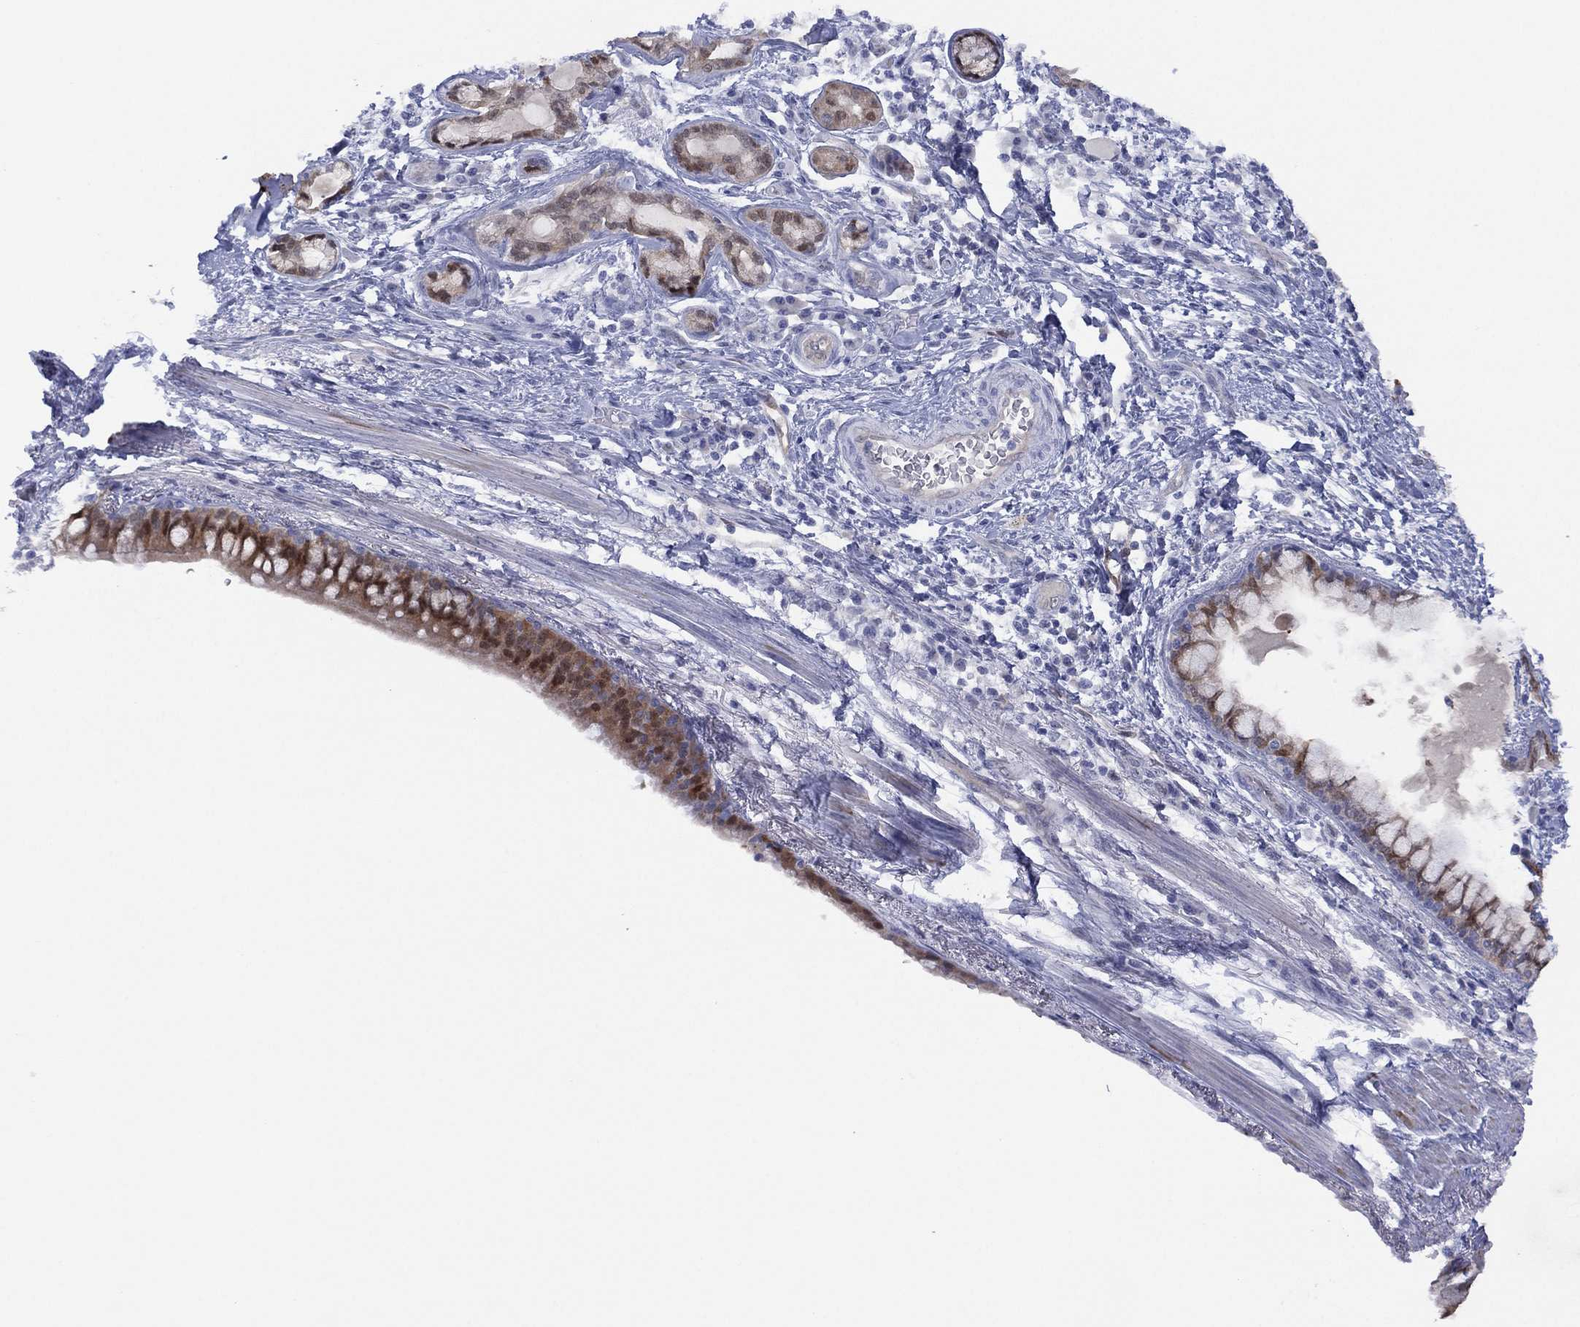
{"staining": {"intensity": "strong", "quantity": "25%-75%", "location": "cytoplasmic/membranous,nuclear"}, "tissue": "bronchus", "cell_type": "Respiratory epithelial cells", "image_type": "normal", "snomed": [{"axis": "morphology", "description": "Normal tissue, NOS"}, {"axis": "morphology", "description": "Squamous cell carcinoma, NOS"}, {"axis": "topography", "description": "Bronchus"}, {"axis": "topography", "description": "Lung"}], "caption": "IHC (DAB (3,3'-diaminobenzidine)) staining of benign bronchus reveals strong cytoplasmic/membranous,nuclear protein staining in about 25%-75% of respiratory epithelial cells.", "gene": "DDAH1", "patient": {"sex": "male", "age": 69}}